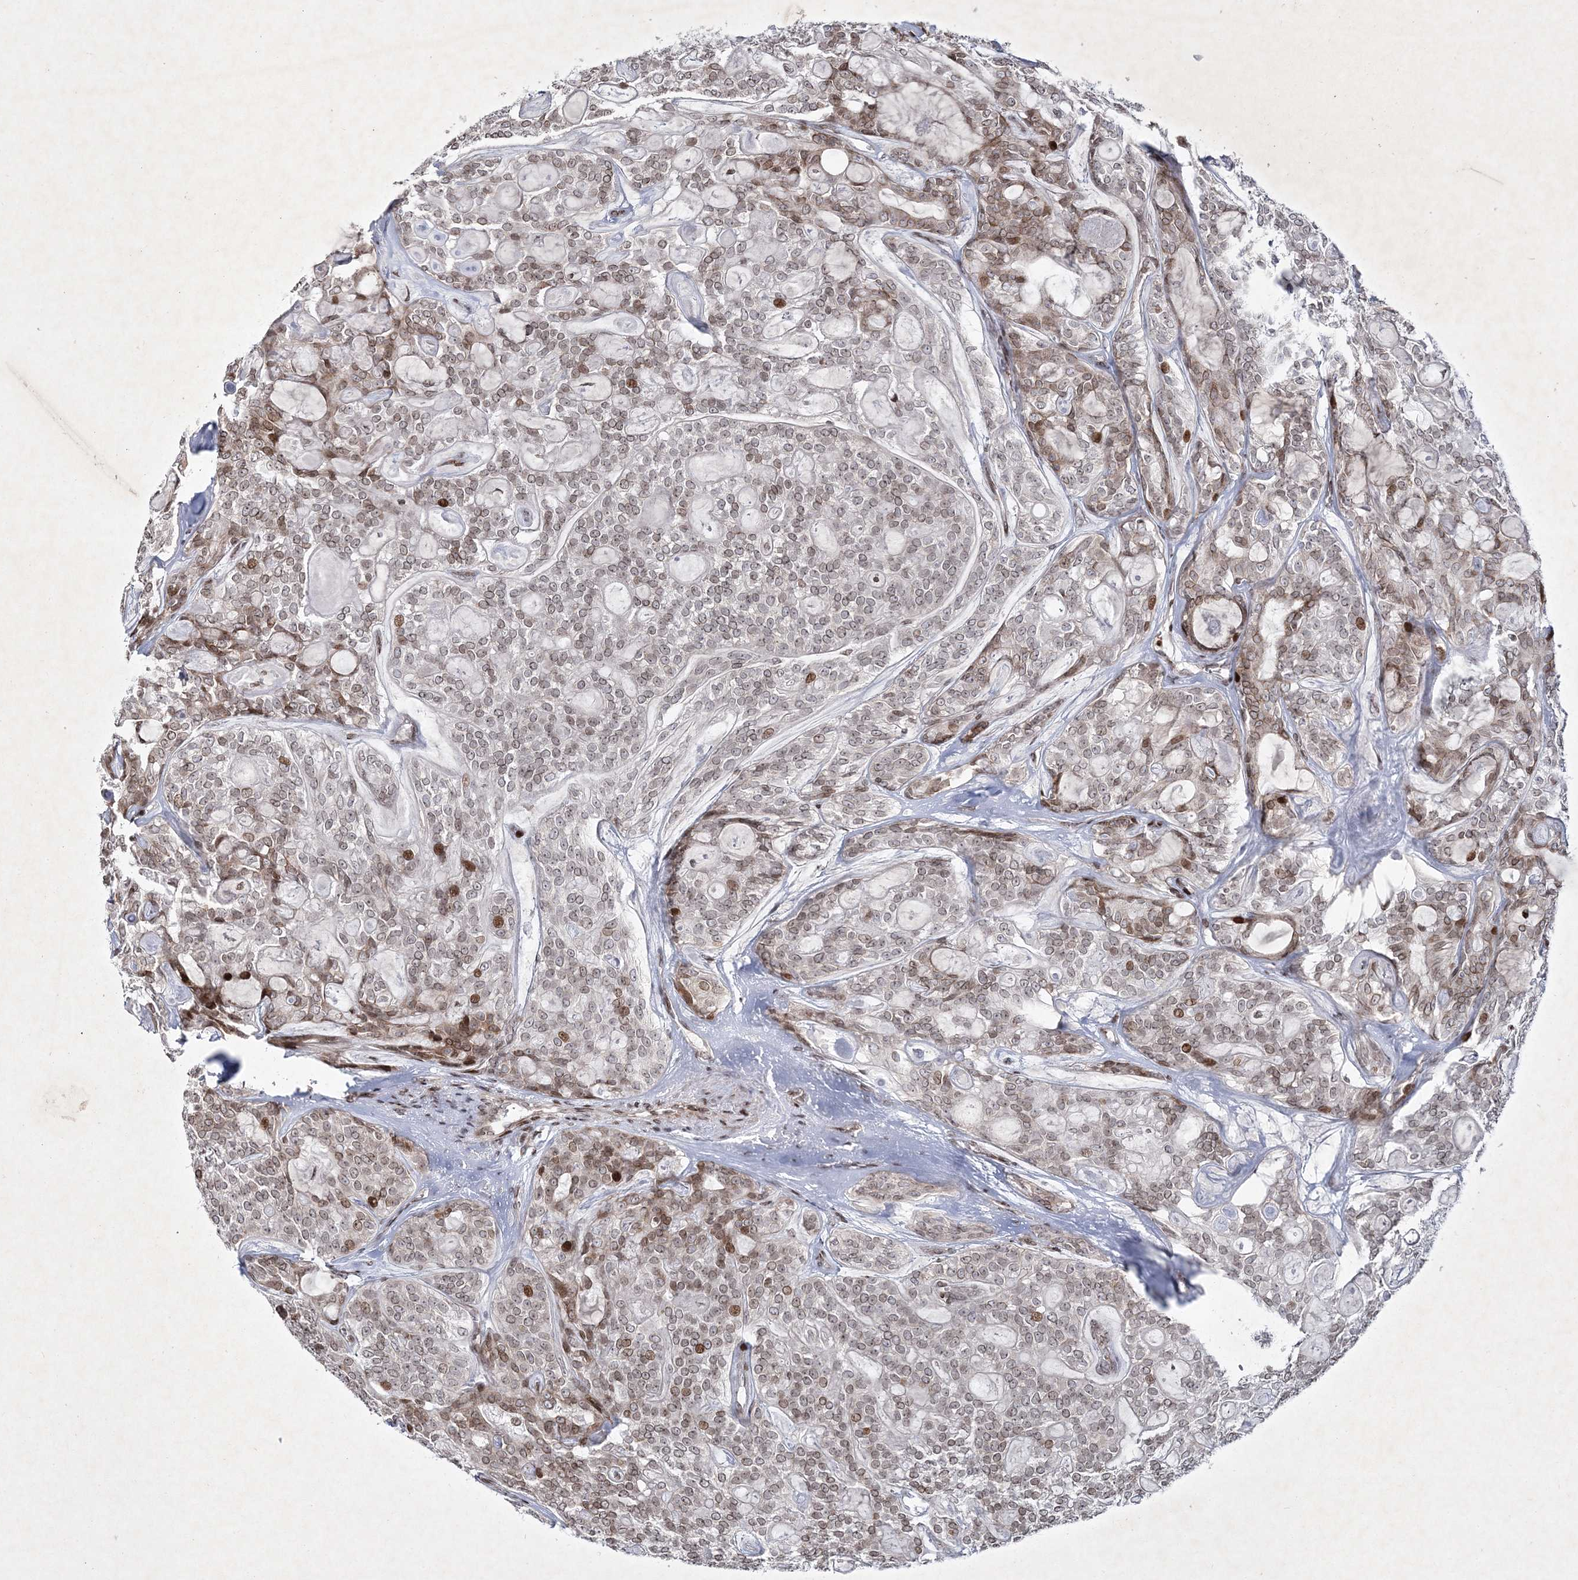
{"staining": {"intensity": "moderate", "quantity": "<25%", "location": "nuclear"}, "tissue": "head and neck cancer", "cell_type": "Tumor cells", "image_type": "cancer", "snomed": [{"axis": "morphology", "description": "Adenocarcinoma, NOS"}, {"axis": "topography", "description": "Head-Neck"}], "caption": "Protein expression analysis of human adenocarcinoma (head and neck) reveals moderate nuclear expression in about <25% of tumor cells. (DAB IHC with brightfield microscopy, high magnification).", "gene": "SMIM29", "patient": {"sex": "male", "age": 66}}